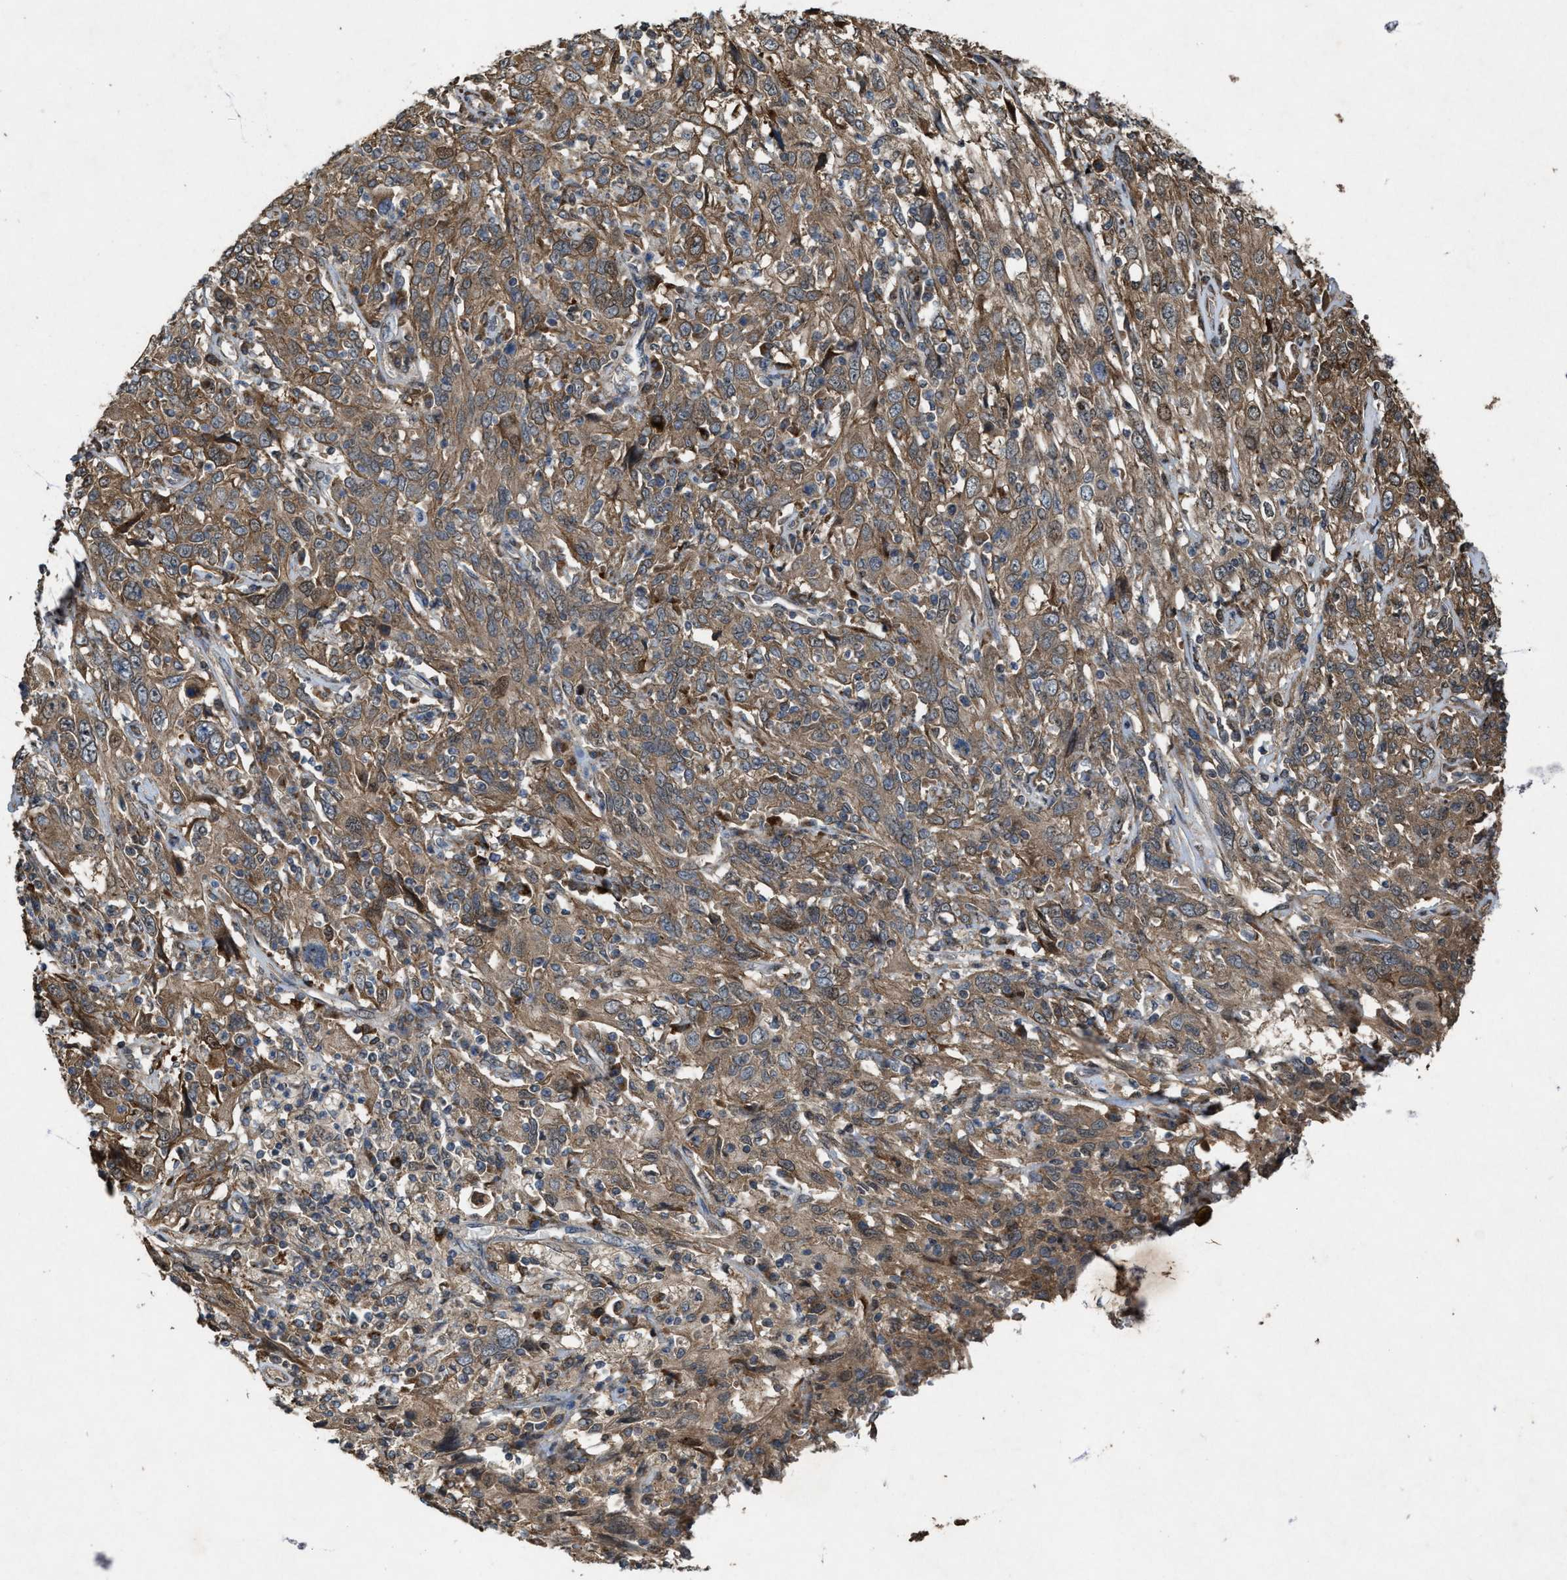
{"staining": {"intensity": "moderate", "quantity": ">75%", "location": "cytoplasmic/membranous"}, "tissue": "cervical cancer", "cell_type": "Tumor cells", "image_type": "cancer", "snomed": [{"axis": "morphology", "description": "Squamous cell carcinoma, NOS"}, {"axis": "topography", "description": "Cervix"}], "caption": "Squamous cell carcinoma (cervical) stained for a protein (brown) shows moderate cytoplasmic/membranous positive positivity in about >75% of tumor cells.", "gene": "PDP2", "patient": {"sex": "female", "age": 46}}